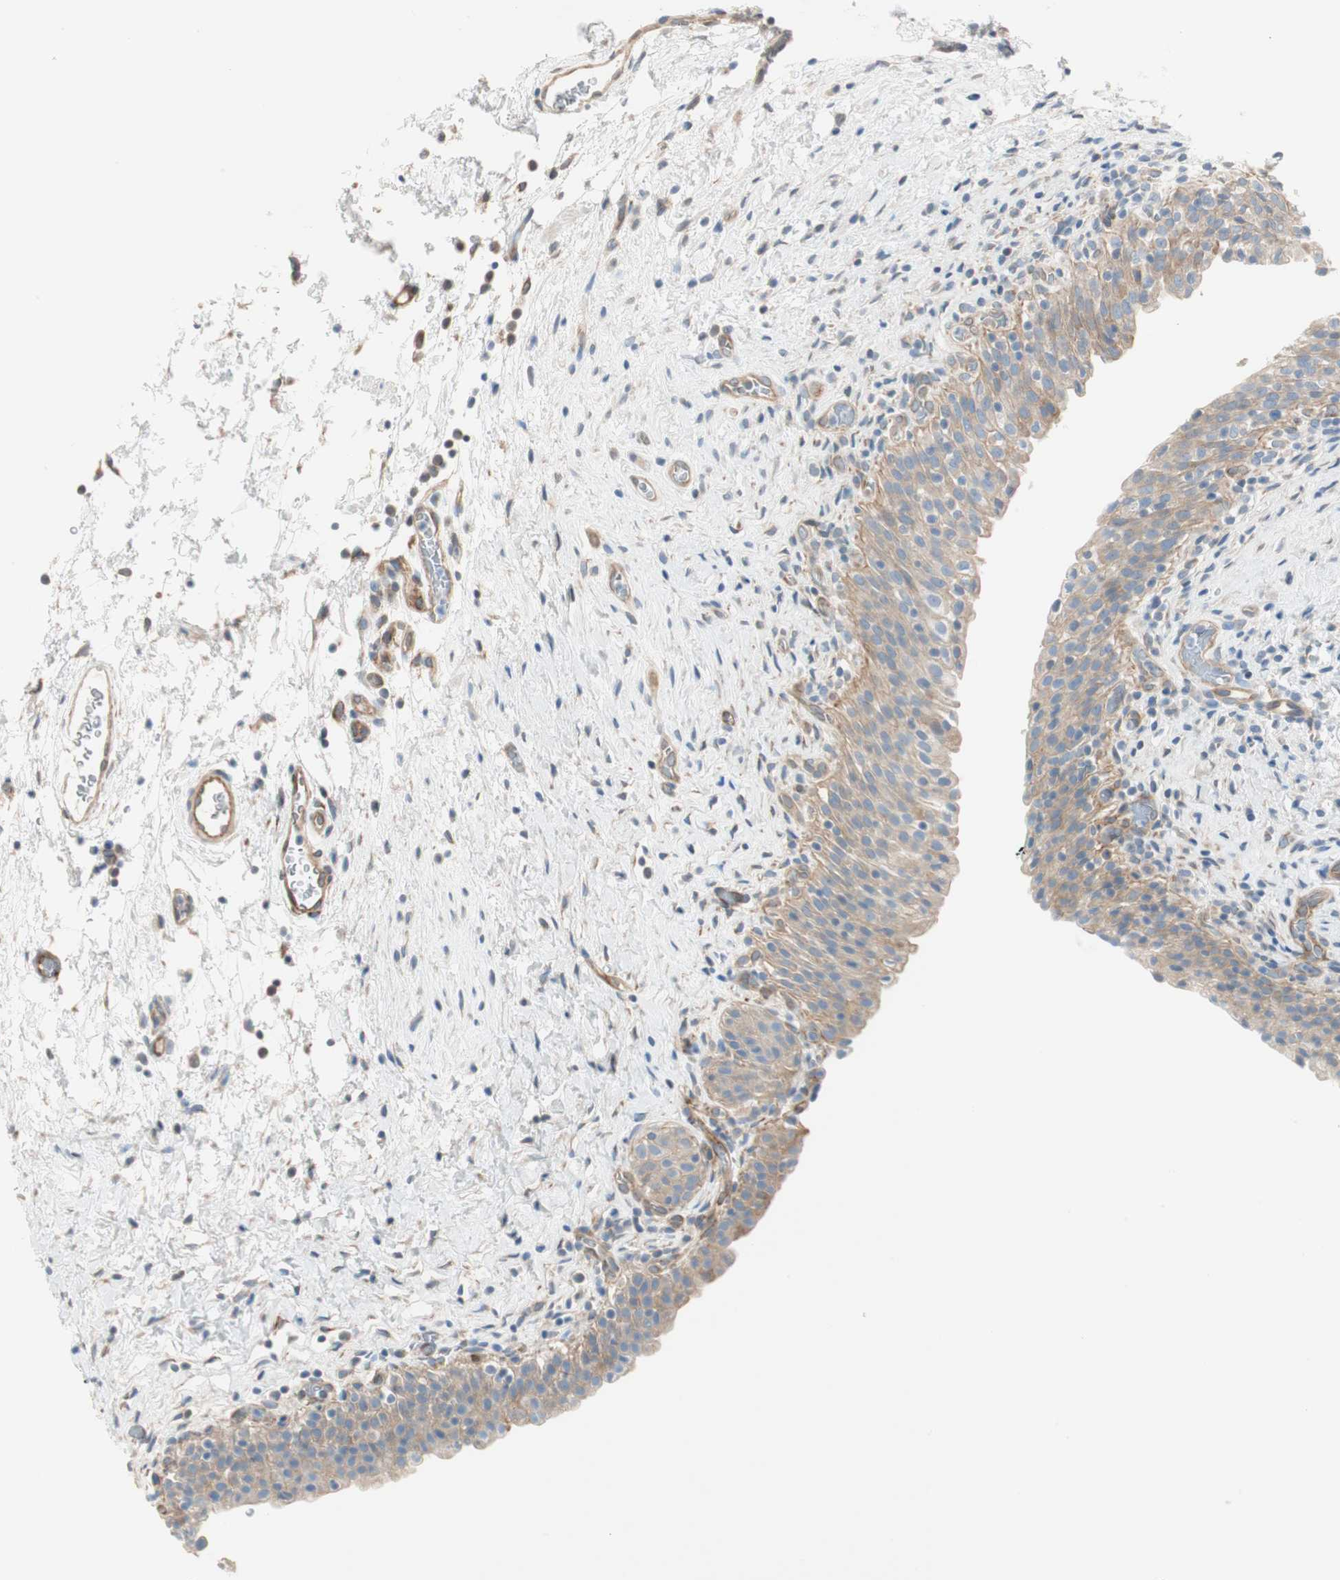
{"staining": {"intensity": "weak", "quantity": ">75%", "location": "cytoplasmic/membranous"}, "tissue": "urinary bladder", "cell_type": "Urothelial cells", "image_type": "normal", "snomed": [{"axis": "morphology", "description": "Normal tissue, NOS"}, {"axis": "topography", "description": "Urinary bladder"}], "caption": "Weak cytoplasmic/membranous expression for a protein is seen in about >75% of urothelial cells of unremarkable urinary bladder using immunohistochemistry (IHC).", "gene": "CDK3", "patient": {"sex": "male", "age": 51}}